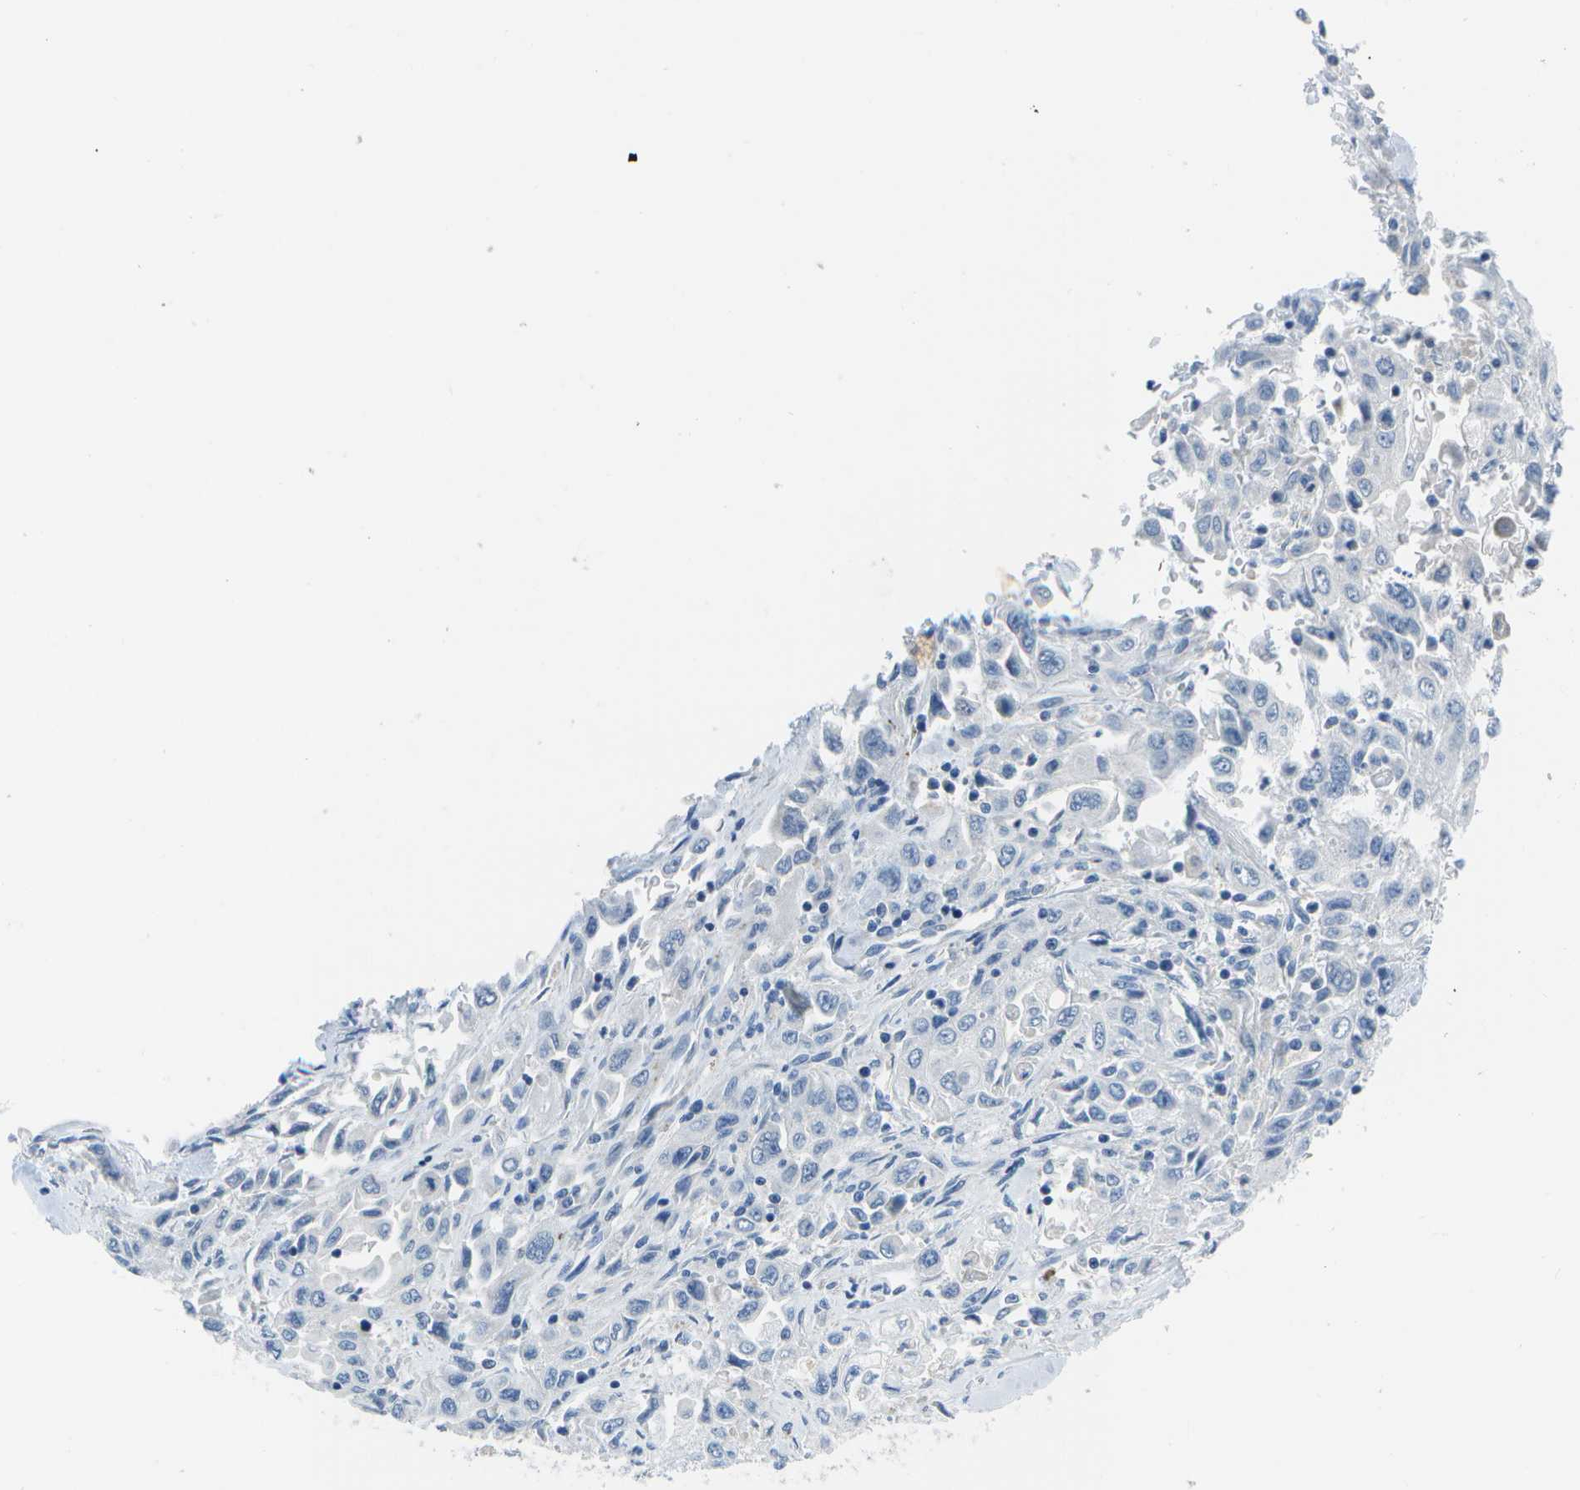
{"staining": {"intensity": "negative", "quantity": "none", "location": "none"}, "tissue": "pancreatic cancer", "cell_type": "Tumor cells", "image_type": "cancer", "snomed": [{"axis": "morphology", "description": "Adenocarcinoma, NOS"}, {"axis": "topography", "description": "Pancreas"}], "caption": "This is an immunohistochemistry micrograph of human pancreatic cancer (adenocarcinoma). There is no expression in tumor cells.", "gene": "DCT", "patient": {"sex": "male", "age": 70}}